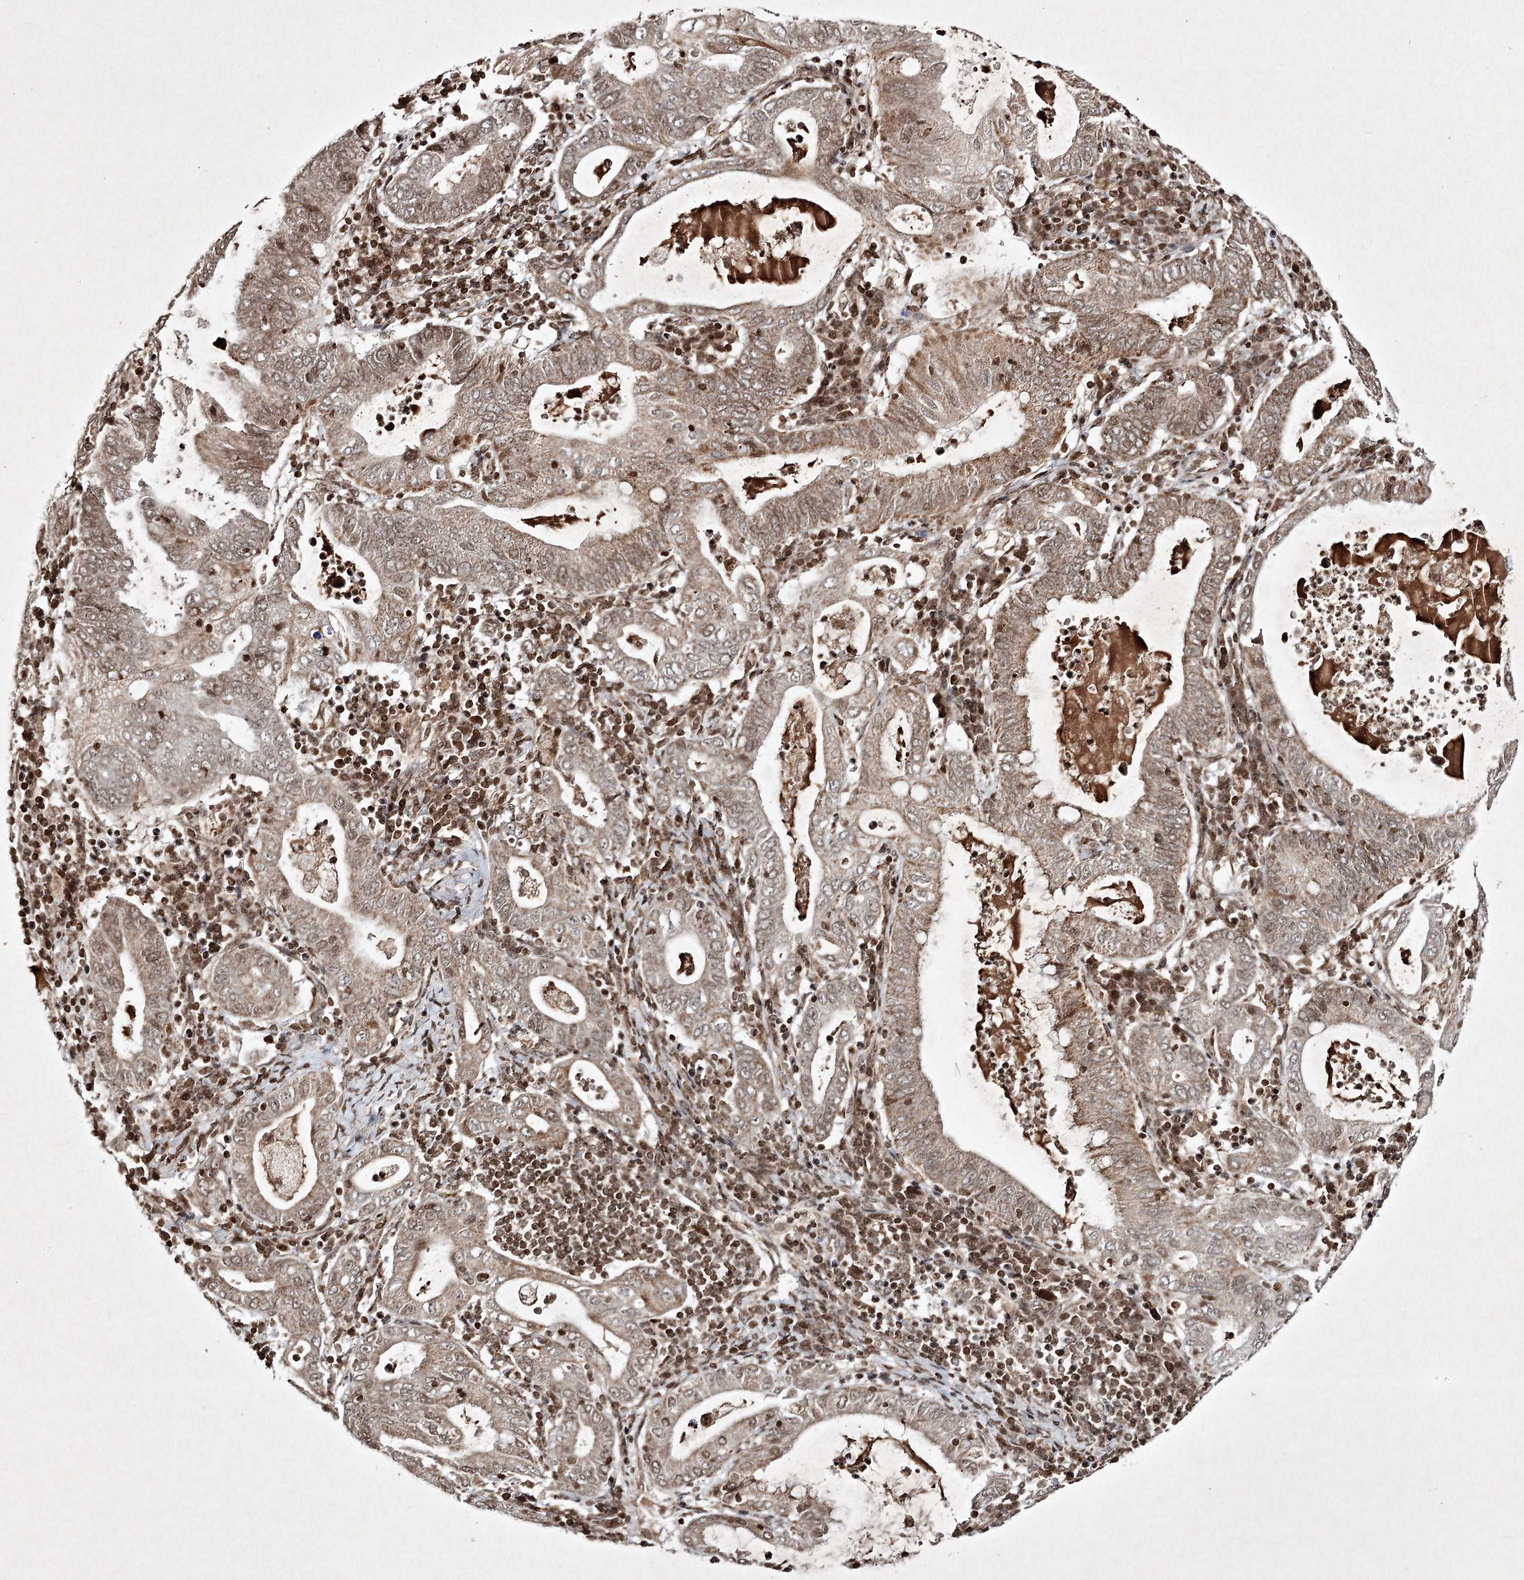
{"staining": {"intensity": "moderate", "quantity": ">75%", "location": "cytoplasmic/membranous,nuclear"}, "tissue": "stomach cancer", "cell_type": "Tumor cells", "image_type": "cancer", "snomed": [{"axis": "morphology", "description": "Normal tissue, NOS"}, {"axis": "morphology", "description": "Adenocarcinoma, NOS"}, {"axis": "topography", "description": "Esophagus"}, {"axis": "topography", "description": "Stomach, upper"}, {"axis": "topography", "description": "Peripheral nerve tissue"}], "caption": "Adenocarcinoma (stomach) stained for a protein (brown) shows moderate cytoplasmic/membranous and nuclear positive expression in about >75% of tumor cells.", "gene": "CARM1", "patient": {"sex": "male", "age": 62}}